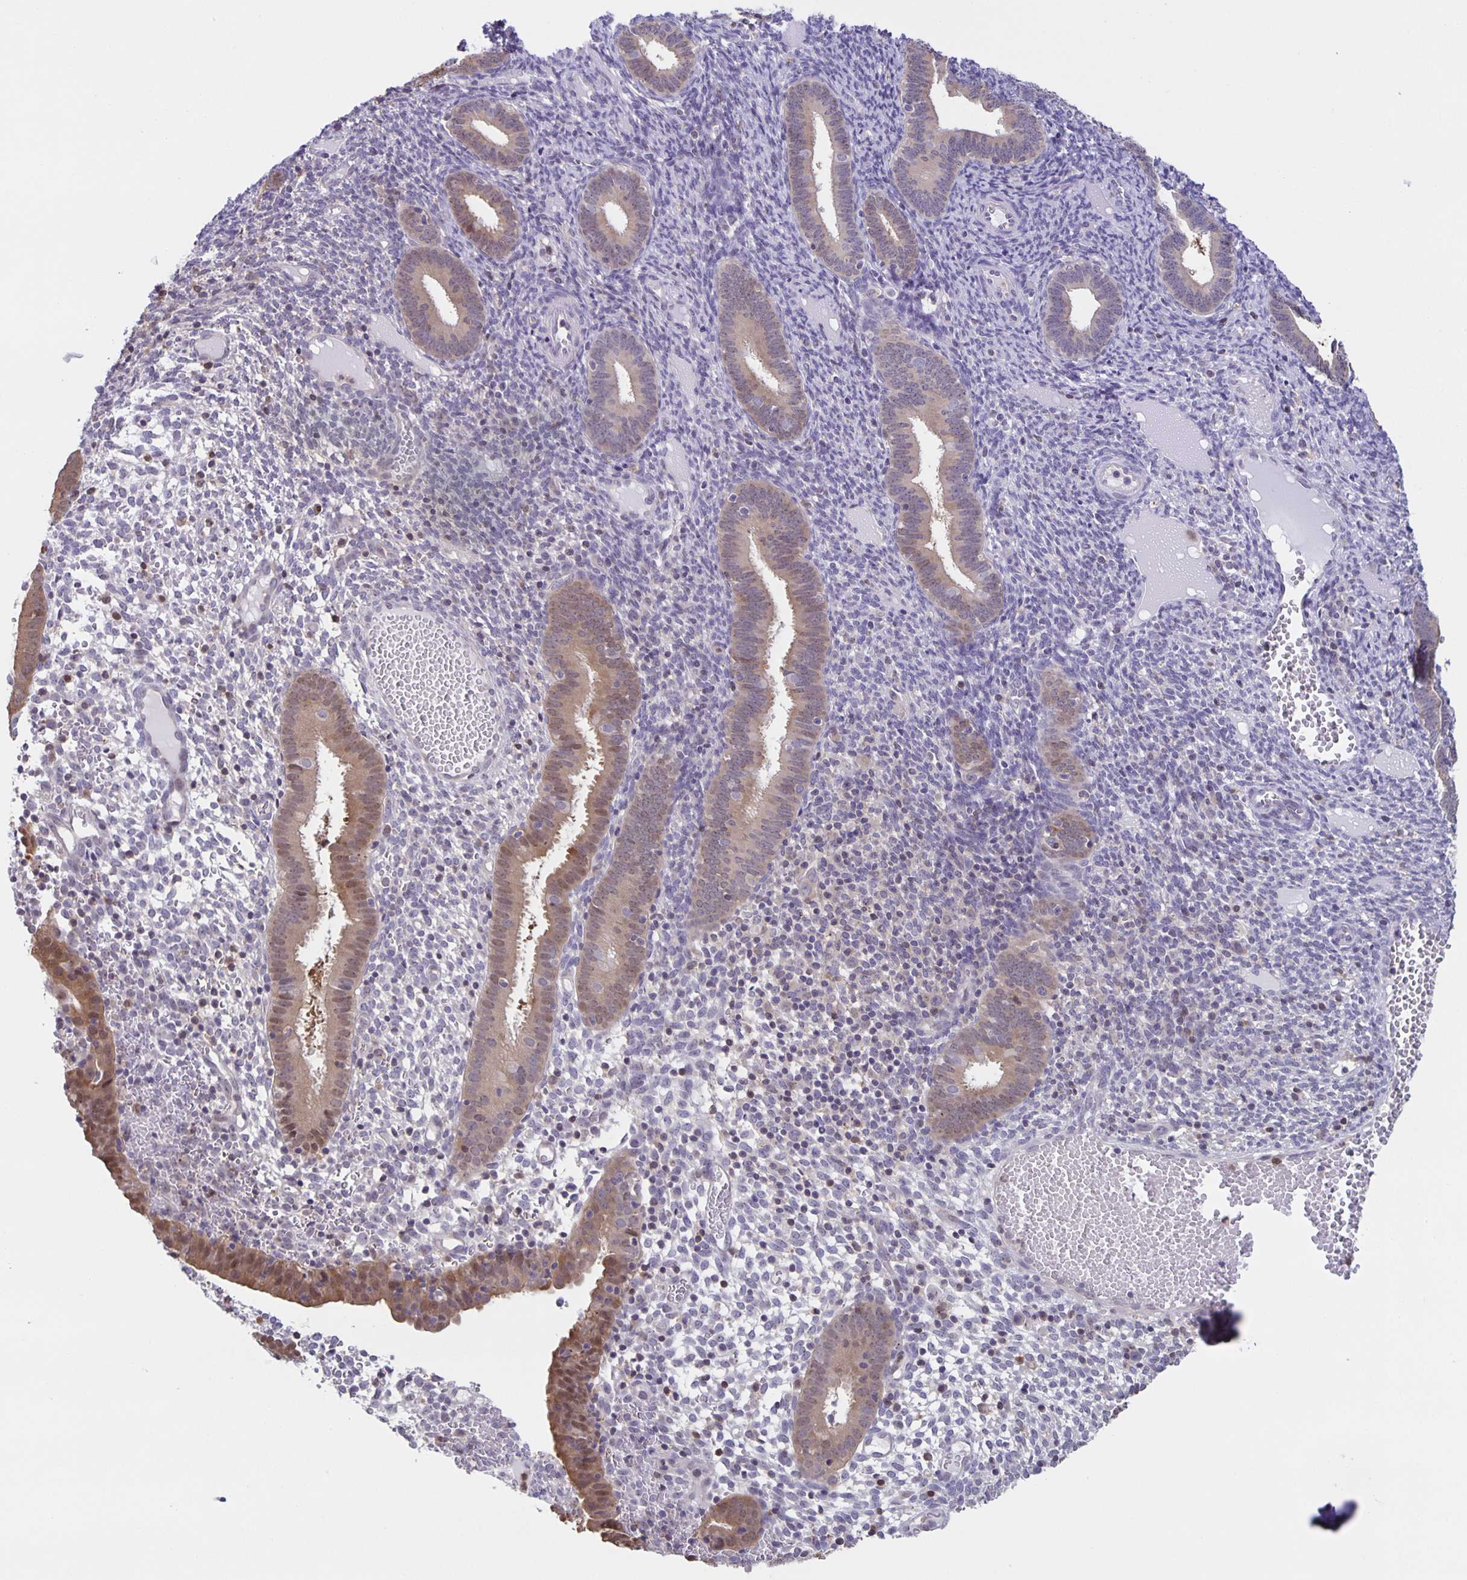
{"staining": {"intensity": "negative", "quantity": "none", "location": "none"}, "tissue": "endometrium", "cell_type": "Cells in endometrial stroma", "image_type": "normal", "snomed": [{"axis": "morphology", "description": "Normal tissue, NOS"}, {"axis": "topography", "description": "Endometrium"}], "caption": "Cells in endometrial stroma are negative for protein expression in benign human endometrium. (Stains: DAB (3,3'-diaminobenzidine) immunohistochemistry with hematoxylin counter stain, Microscopy: brightfield microscopy at high magnification).", "gene": "MARCHF6", "patient": {"sex": "female", "age": 41}}